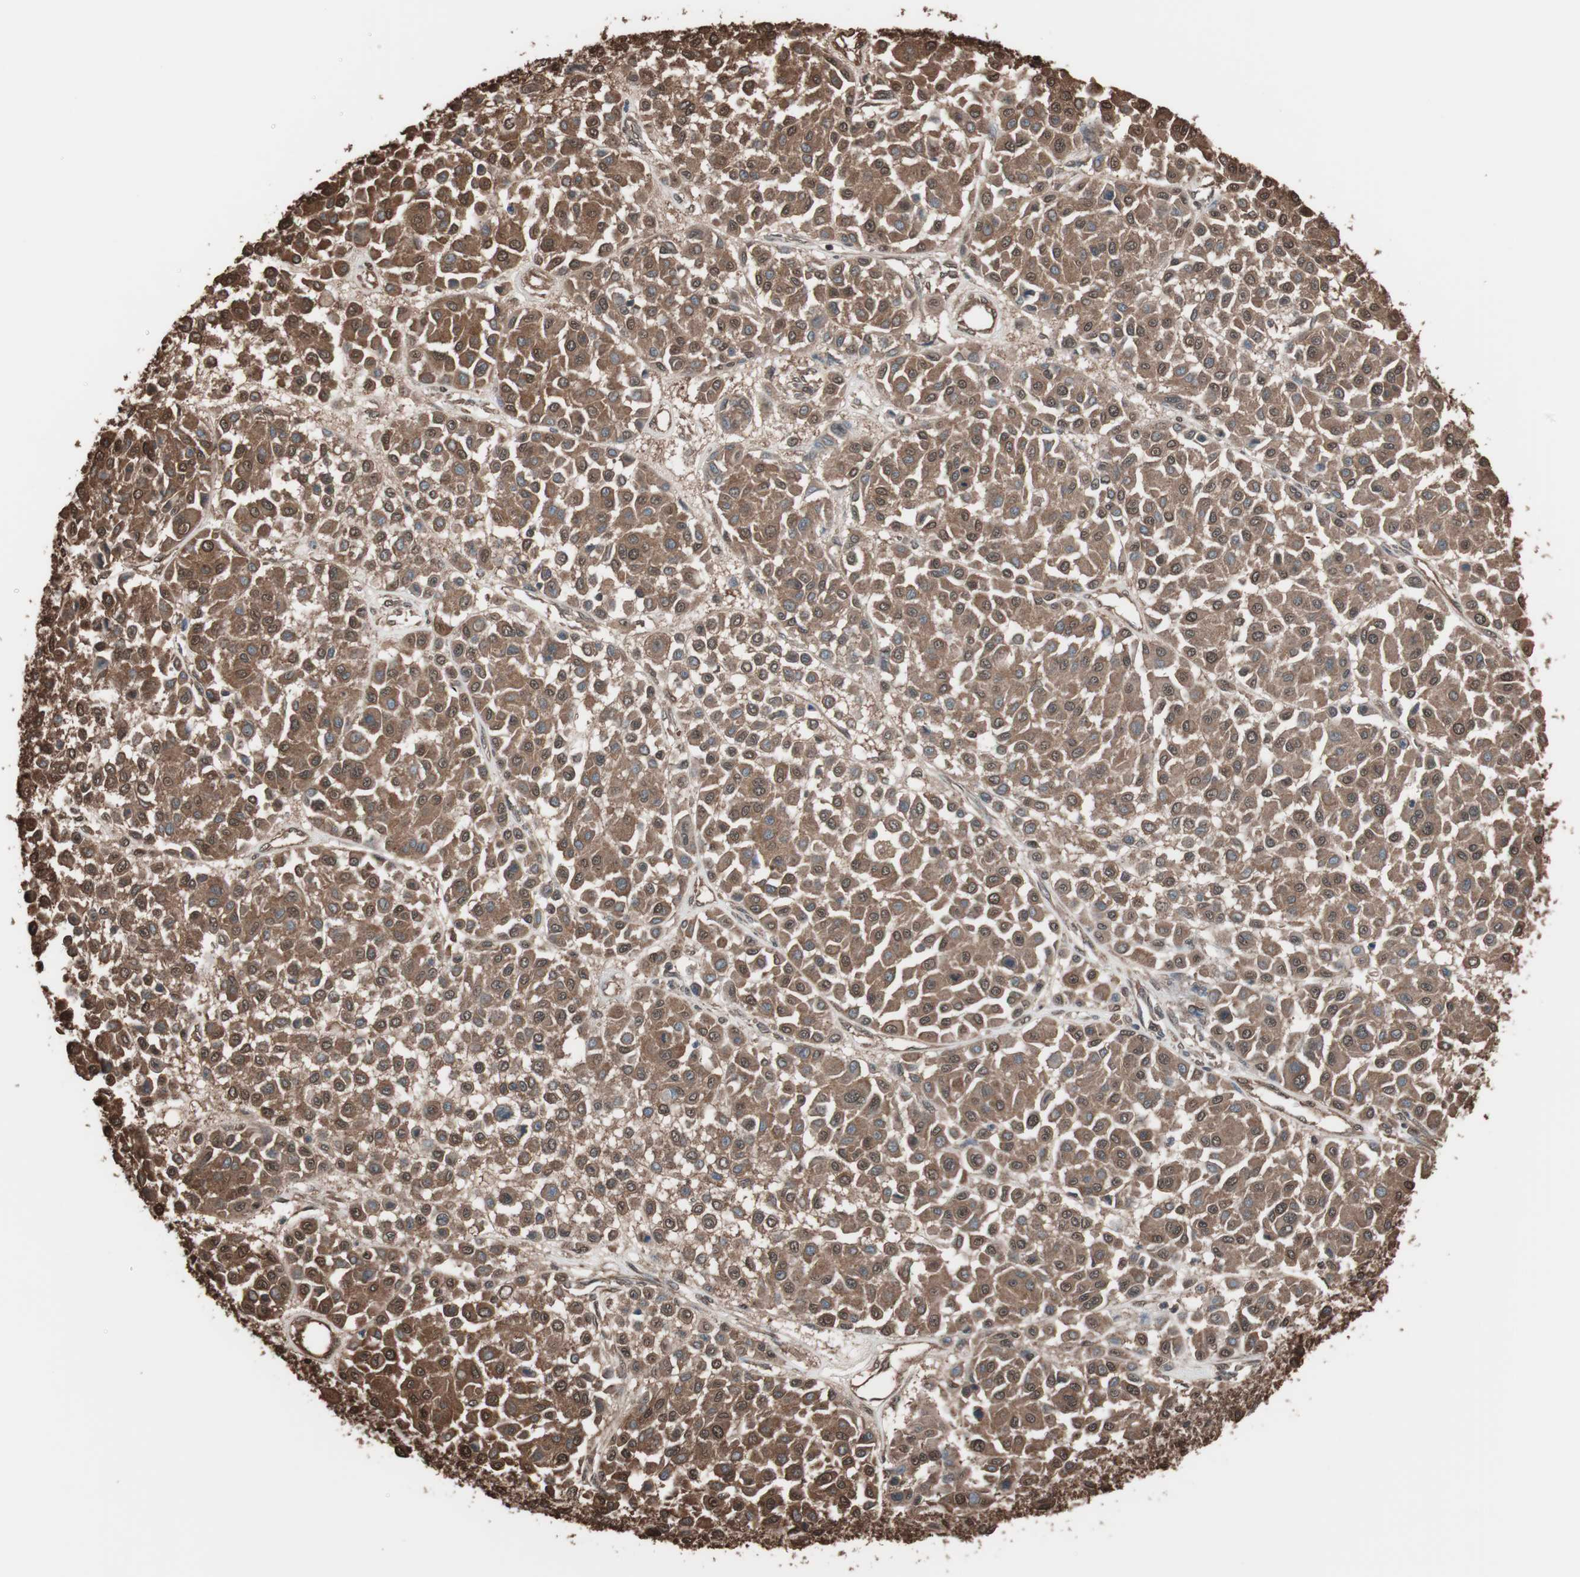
{"staining": {"intensity": "strong", "quantity": ">75%", "location": "cytoplasmic/membranous,nuclear"}, "tissue": "melanoma", "cell_type": "Tumor cells", "image_type": "cancer", "snomed": [{"axis": "morphology", "description": "Malignant melanoma, Metastatic site"}, {"axis": "topography", "description": "Soft tissue"}], "caption": "A histopathology image of human melanoma stained for a protein displays strong cytoplasmic/membranous and nuclear brown staining in tumor cells.", "gene": "CALM2", "patient": {"sex": "male", "age": 41}}